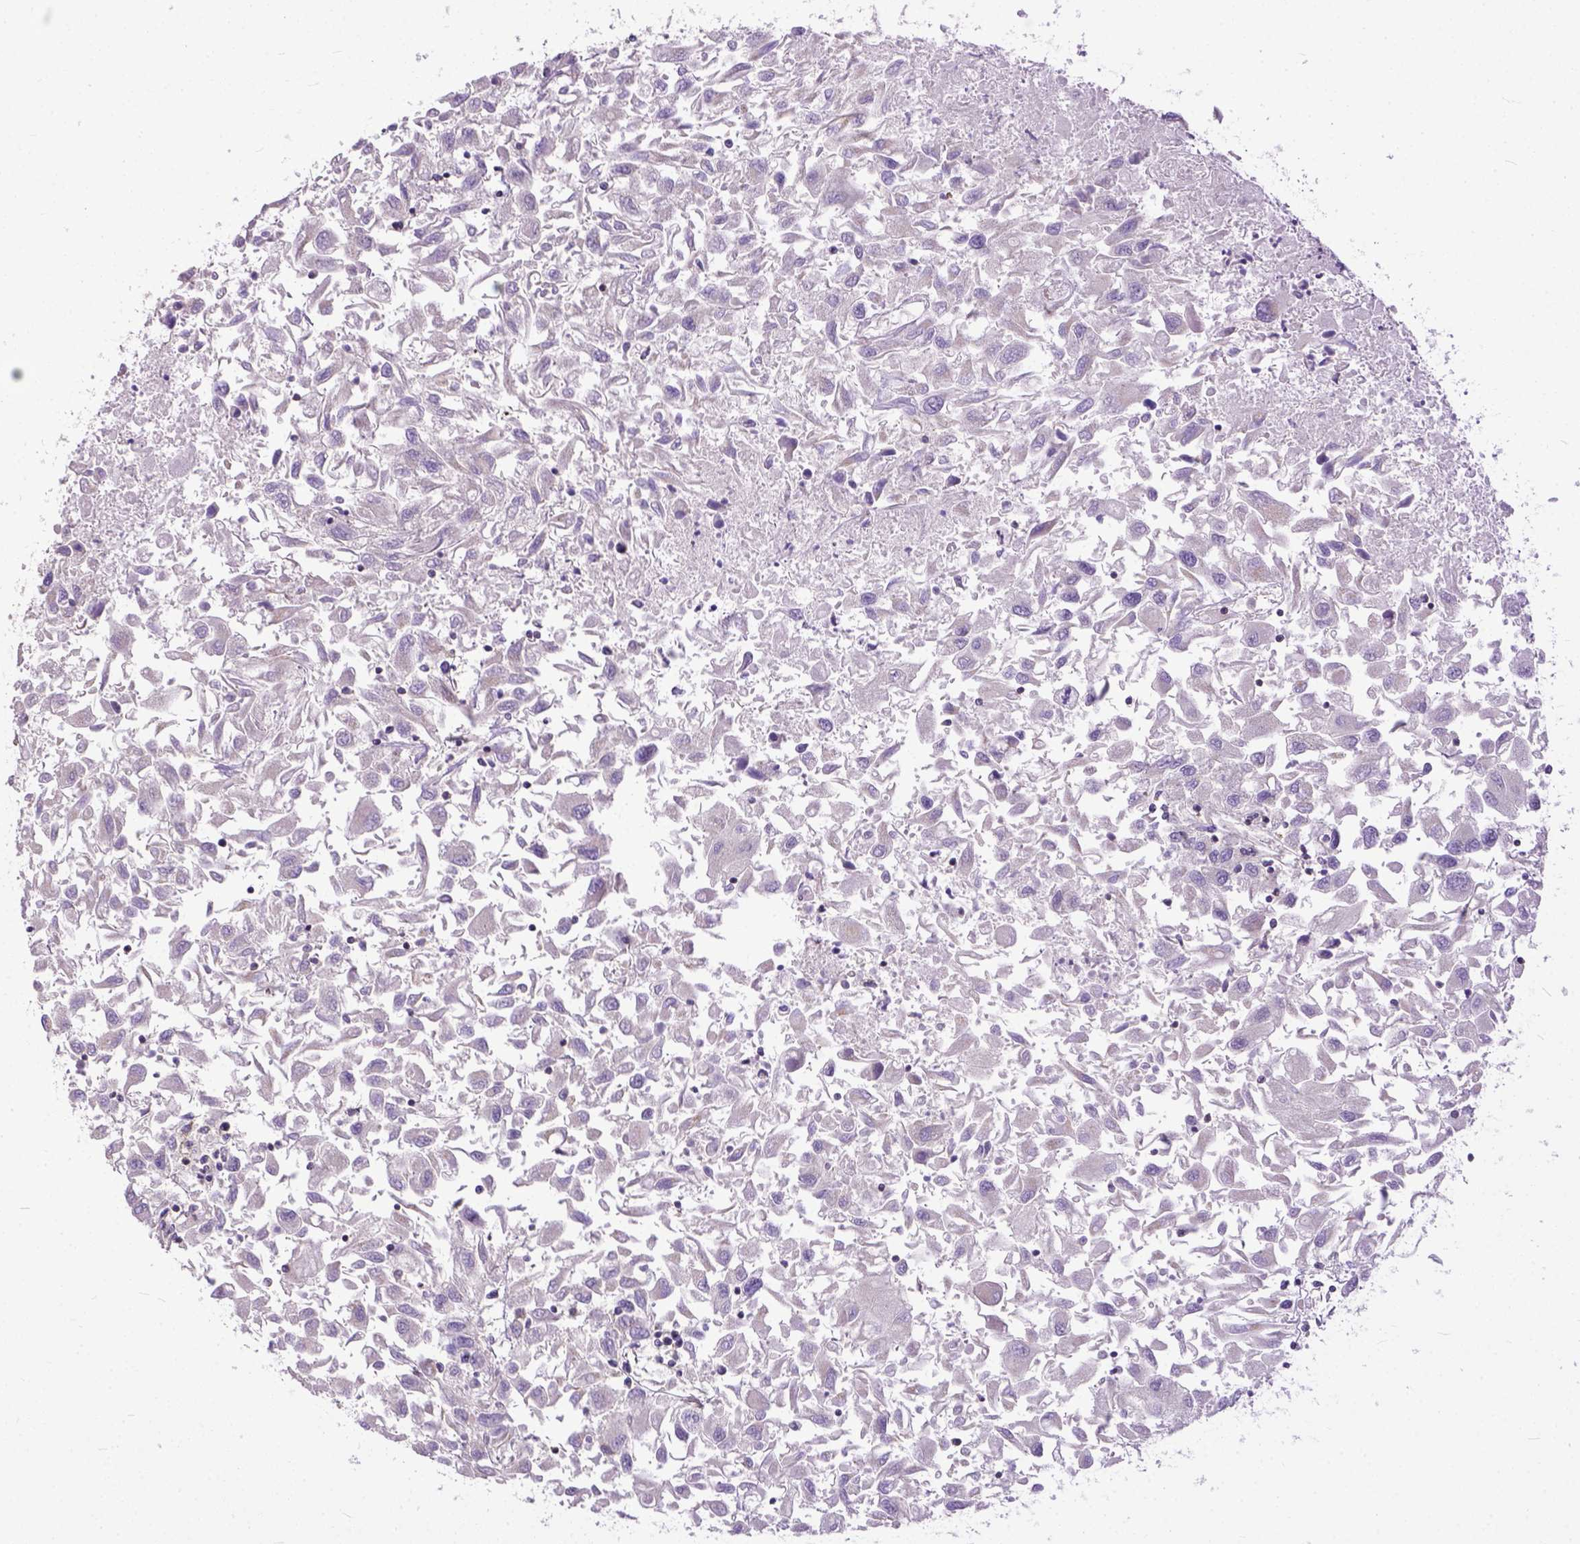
{"staining": {"intensity": "negative", "quantity": "none", "location": "none"}, "tissue": "renal cancer", "cell_type": "Tumor cells", "image_type": "cancer", "snomed": [{"axis": "morphology", "description": "Adenocarcinoma, NOS"}, {"axis": "topography", "description": "Kidney"}], "caption": "The histopathology image displays no significant expression in tumor cells of renal adenocarcinoma. The staining was performed using DAB (3,3'-diaminobenzidine) to visualize the protein expression in brown, while the nuclei were stained in blue with hematoxylin (Magnification: 20x).", "gene": "BANF2", "patient": {"sex": "female", "age": 76}}